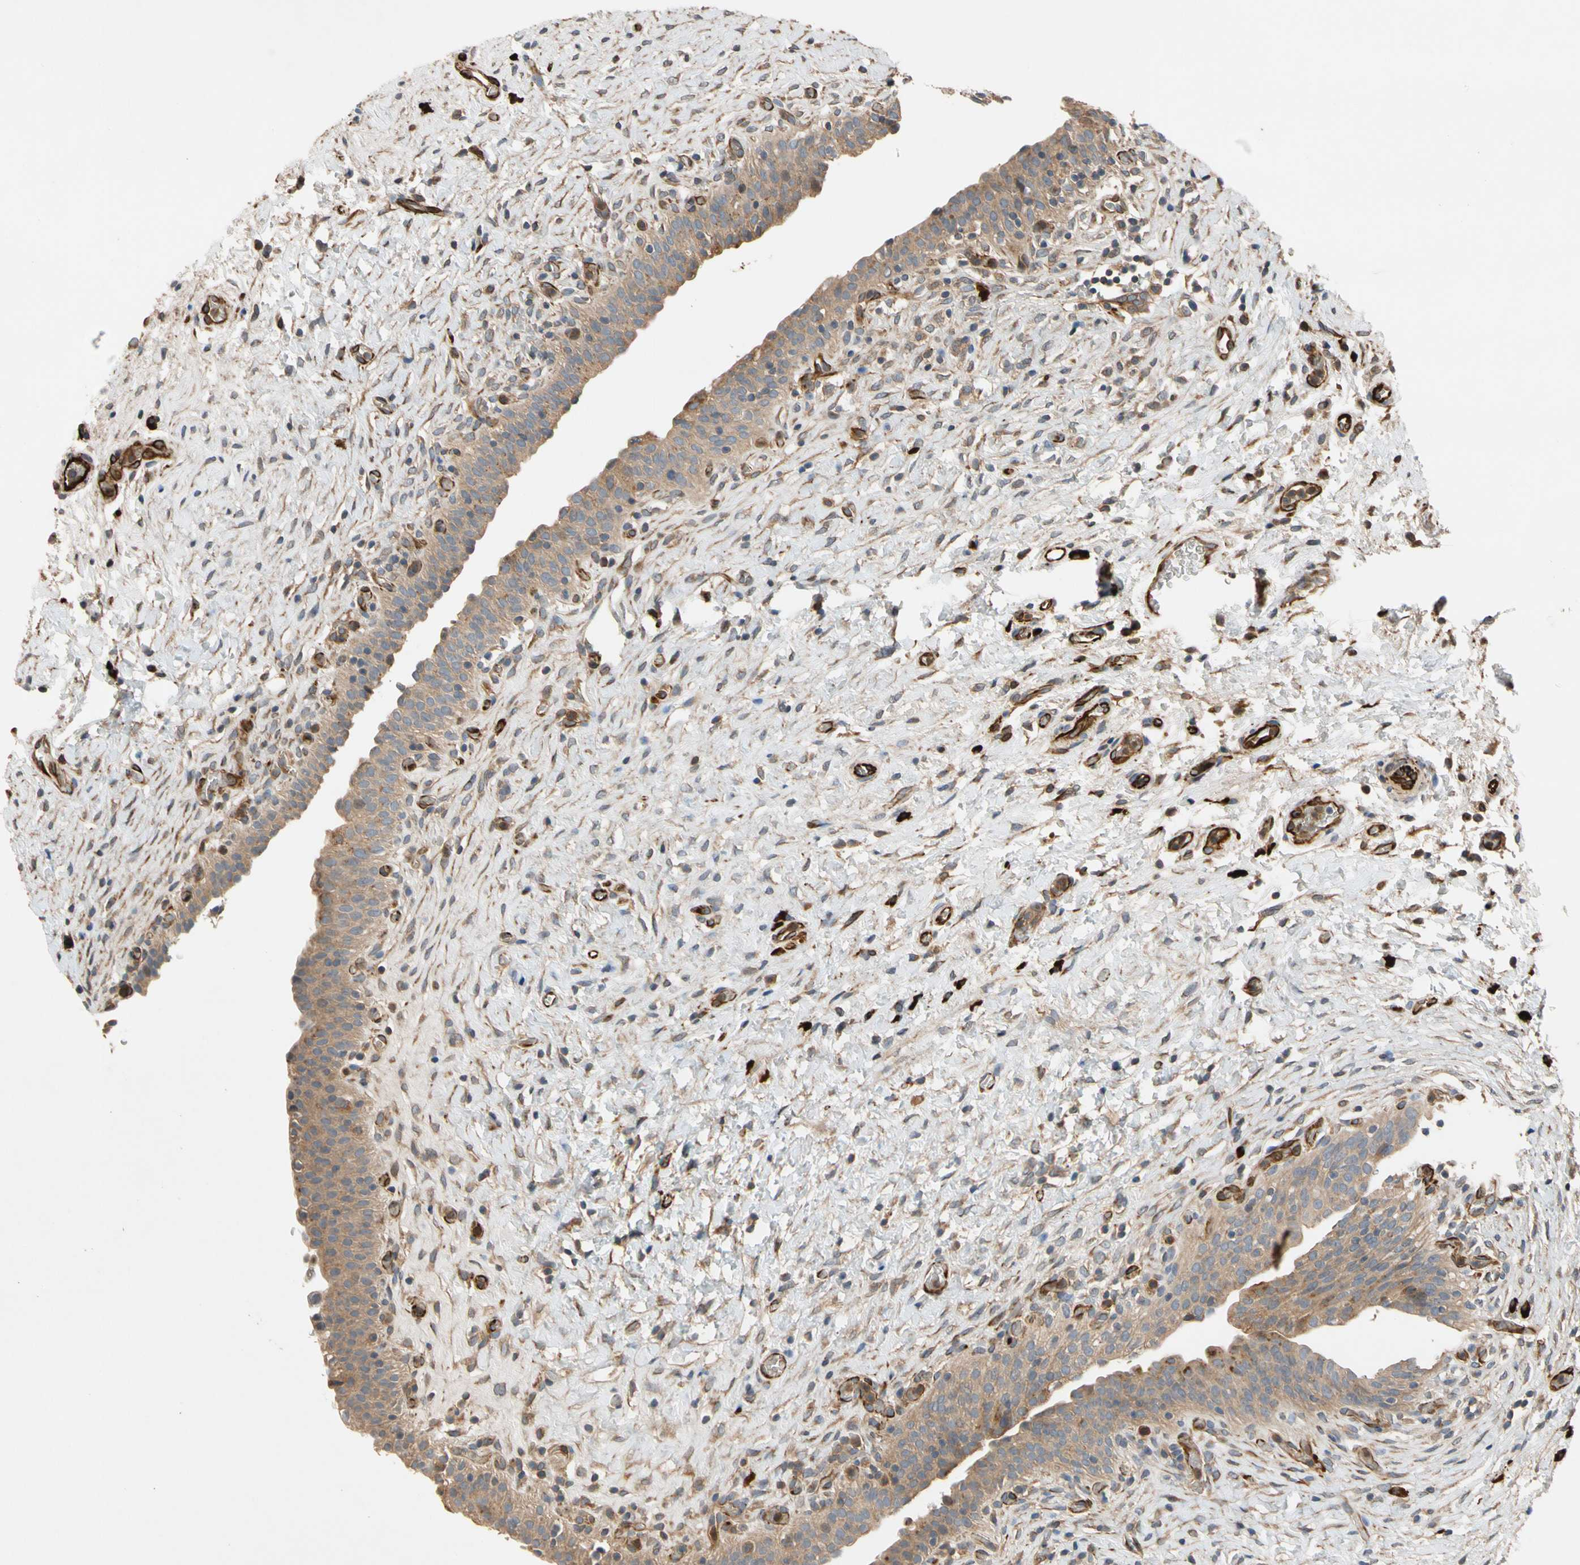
{"staining": {"intensity": "moderate", "quantity": ">75%", "location": "cytoplasmic/membranous"}, "tissue": "urinary bladder", "cell_type": "Urothelial cells", "image_type": "normal", "snomed": [{"axis": "morphology", "description": "Normal tissue, NOS"}, {"axis": "topography", "description": "Urinary bladder"}], "caption": "Approximately >75% of urothelial cells in normal human urinary bladder display moderate cytoplasmic/membranous protein expression as visualized by brown immunohistochemical staining.", "gene": "FGD6", "patient": {"sex": "male", "age": 51}}